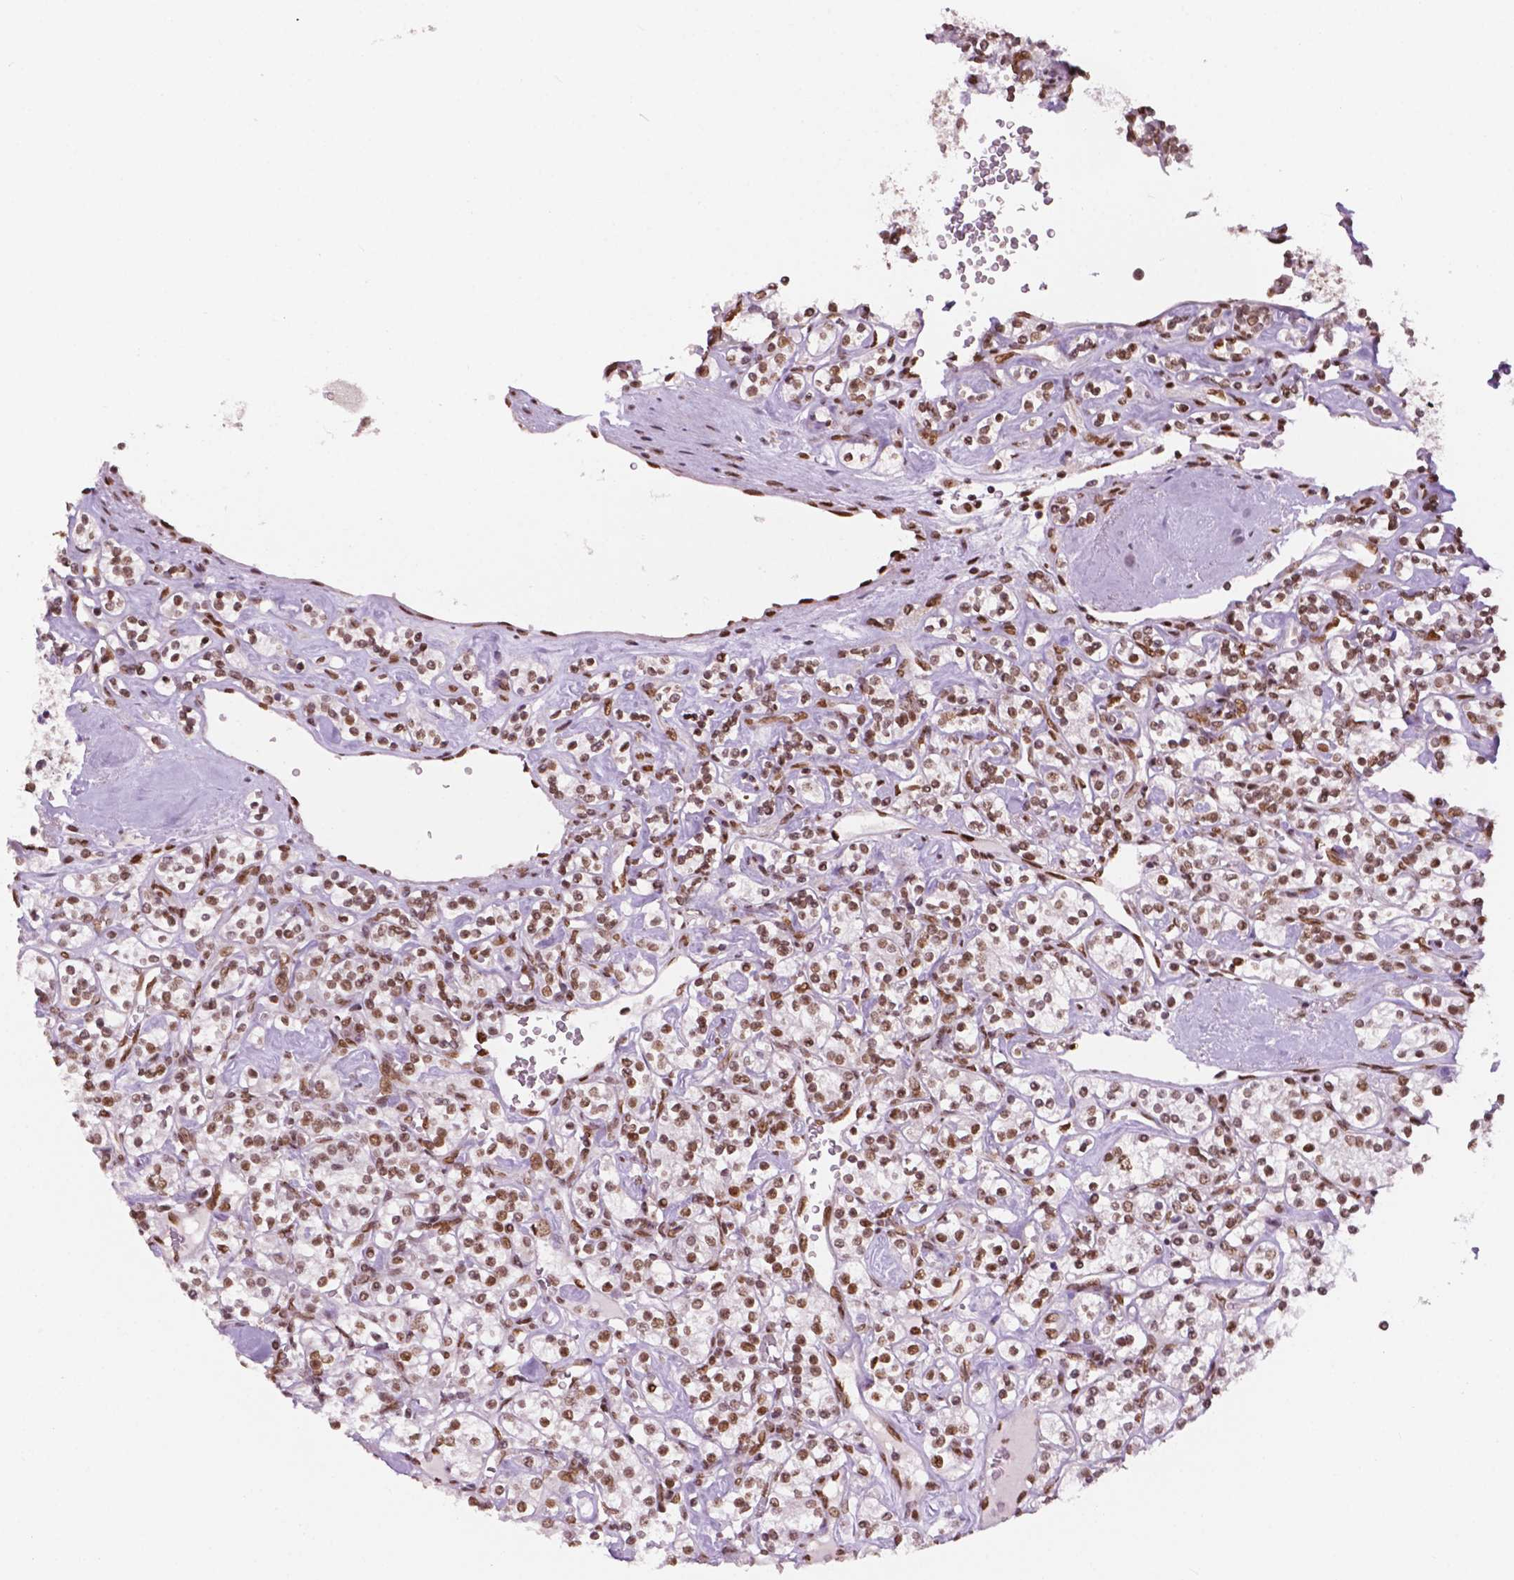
{"staining": {"intensity": "weak", "quantity": ">75%", "location": "nuclear"}, "tissue": "renal cancer", "cell_type": "Tumor cells", "image_type": "cancer", "snomed": [{"axis": "morphology", "description": "Adenocarcinoma, NOS"}, {"axis": "topography", "description": "Kidney"}], "caption": "IHC micrograph of neoplastic tissue: renal cancer stained using immunohistochemistry (IHC) exhibits low levels of weak protein expression localized specifically in the nuclear of tumor cells, appearing as a nuclear brown color.", "gene": "MLH1", "patient": {"sex": "male", "age": 77}}